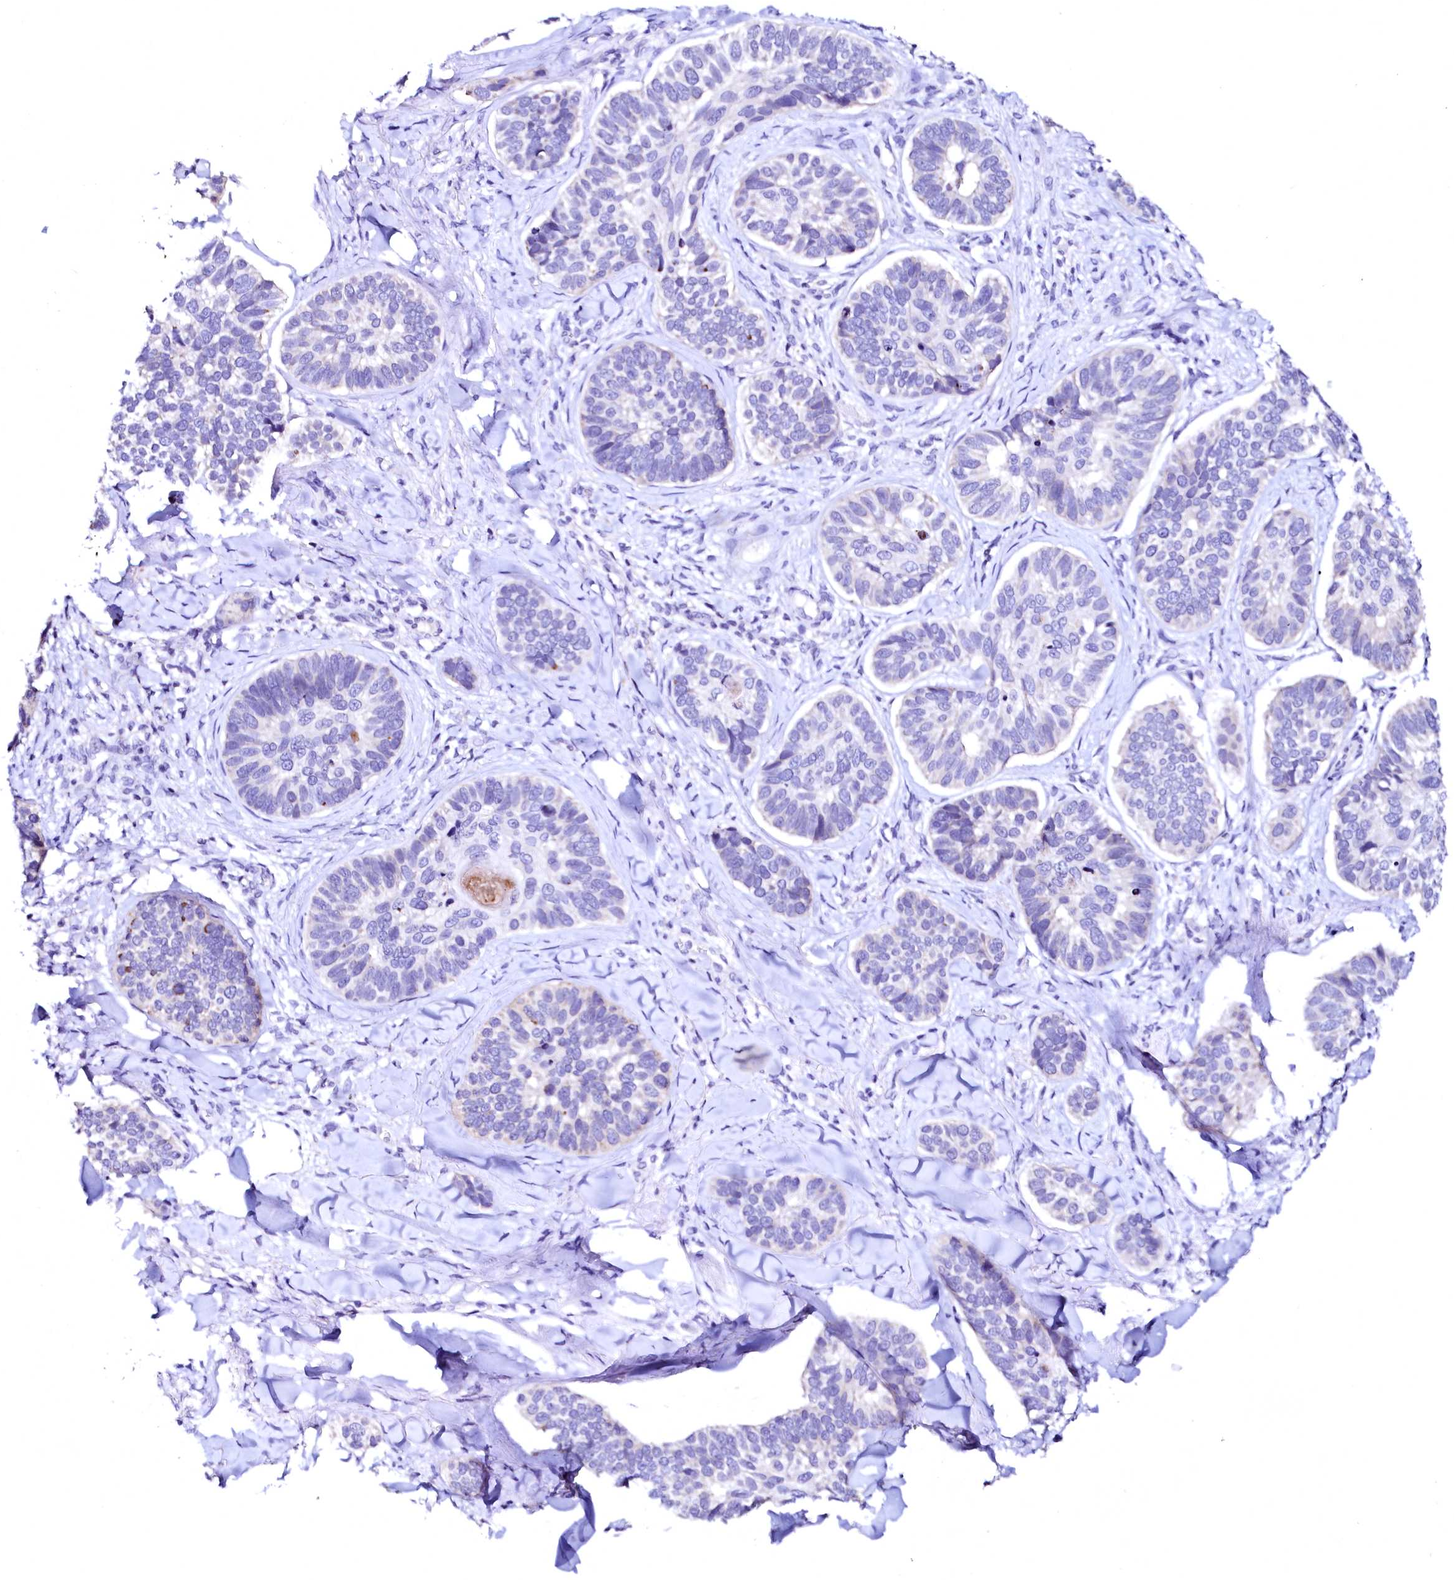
{"staining": {"intensity": "negative", "quantity": "none", "location": "none"}, "tissue": "skin cancer", "cell_type": "Tumor cells", "image_type": "cancer", "snomed": [{"axis": "morphology", "description": "Basal cell carcinoma"}, {"axis": "topography", "description": "Skin"}], "caption": "Skin cancer (basal cell carcinoma) stained for a protein using IHC shows no expression tumor cells.", "gene": "NALF1", "patient": {"sex": "male", "age": 62}}